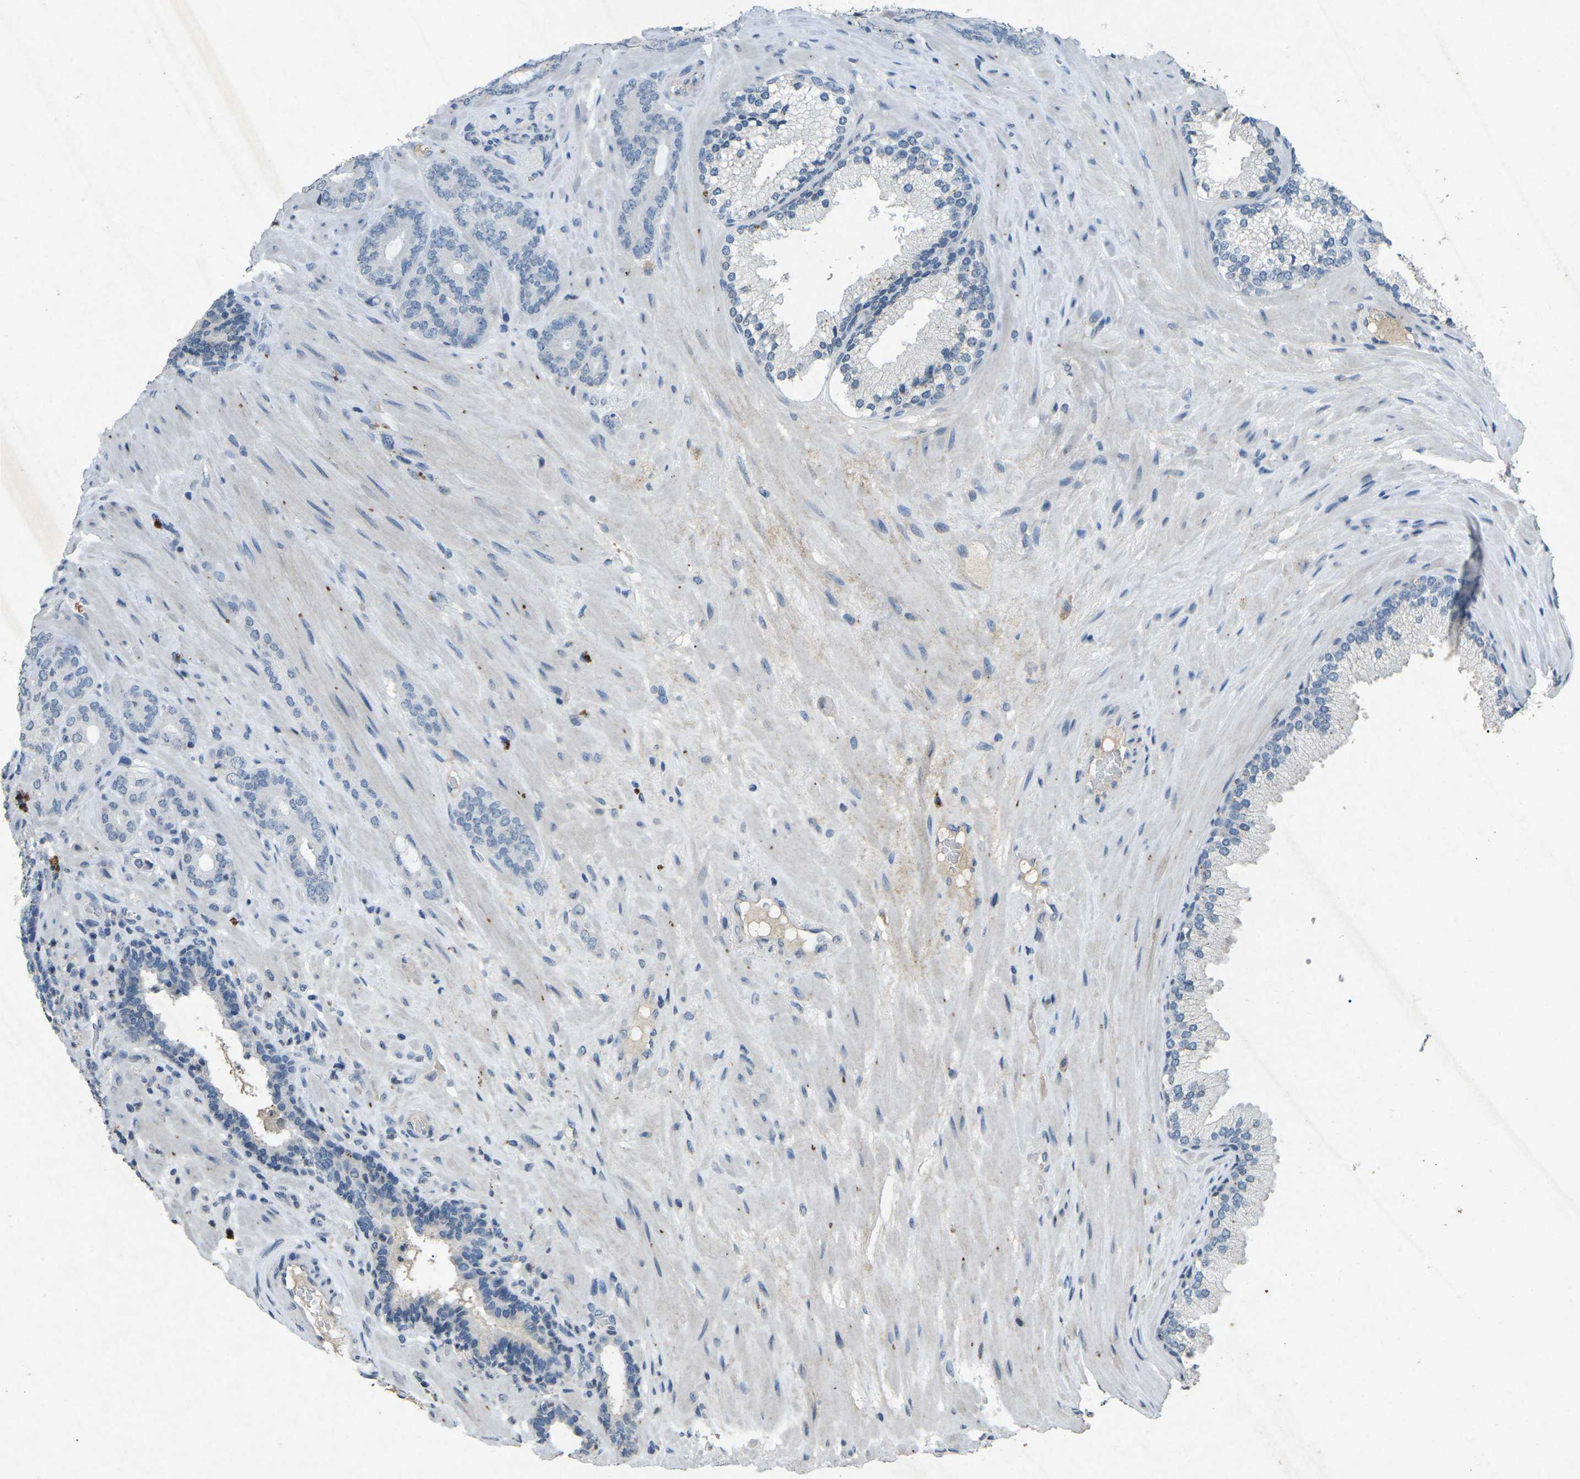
{"staining": {"intensity": "negative", "quantity": "none", "location": "none"}, "tissue": "prostate cancer", "cell_type": "Tumor cells", "image_type": "cancer", "snomed": [{"axis": "morphology", "description": "Adenocarcinoma, Low grade"}, {"axis": "topography", "description": "Prostate"}], "caption": "Protein analysis of prostate cancer (low-grade adenocarcinoma) shows no significant staining in tumor cells.", "gene": "A1BG", "patient": {"sex": "male", "age": 63}}